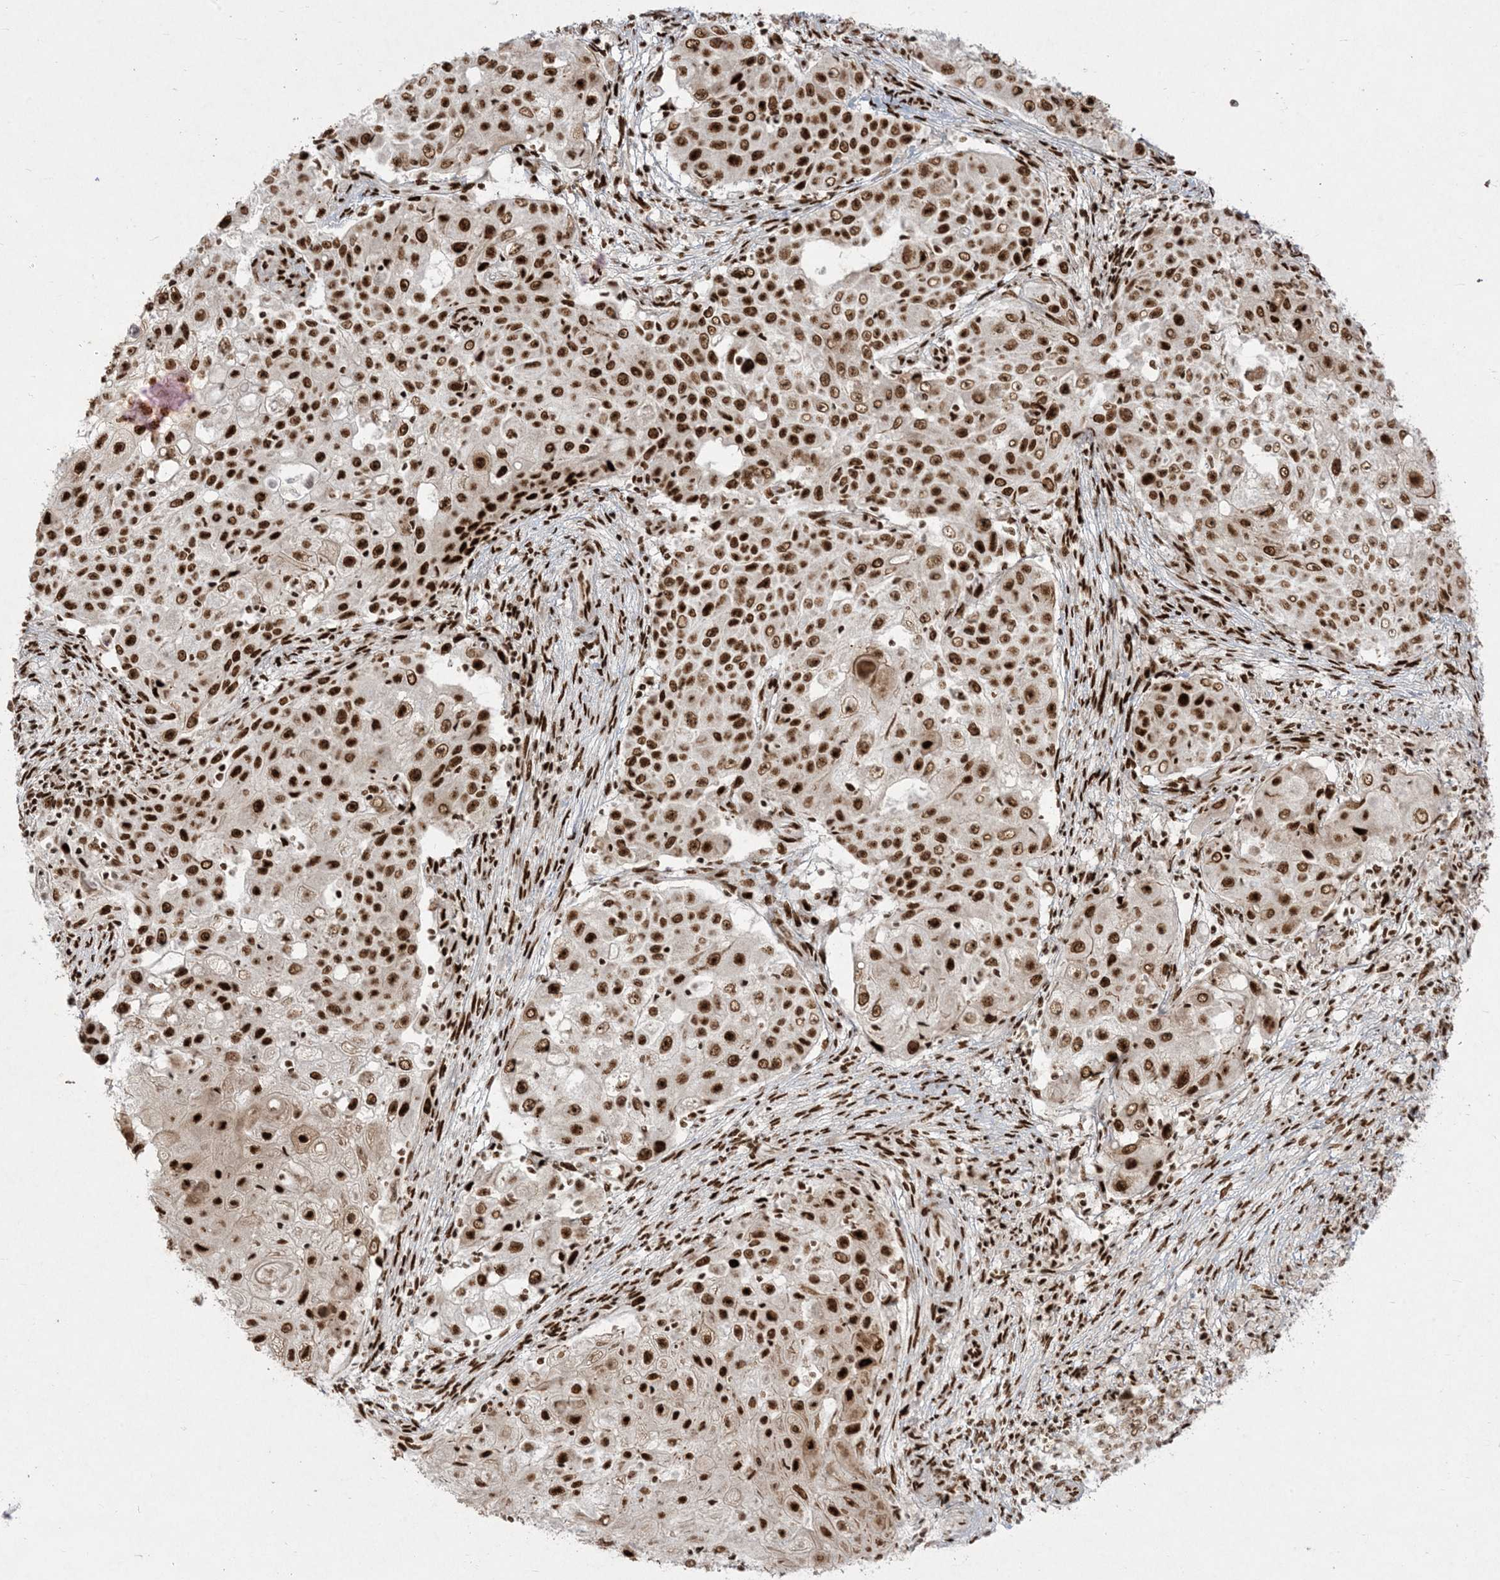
{"staining": {"intensity": "strong", "quantity": ">75%", "location": "nuclear"}, "tissue": "ovarian cancer", "cell_type": "Tumor cells", "image_type": "cancer", "snomed": [{"axis": "morphology", "description": "Carcinoma, endometroid"}, {"axis": "topography", "description": "Ovary"}], "caption": "Ovarian cancer stained for a protein reveals strong nuclear positivity in tumor cells.", "gene": "RBM10", "patient": {"sex": "female", "age": 42}}